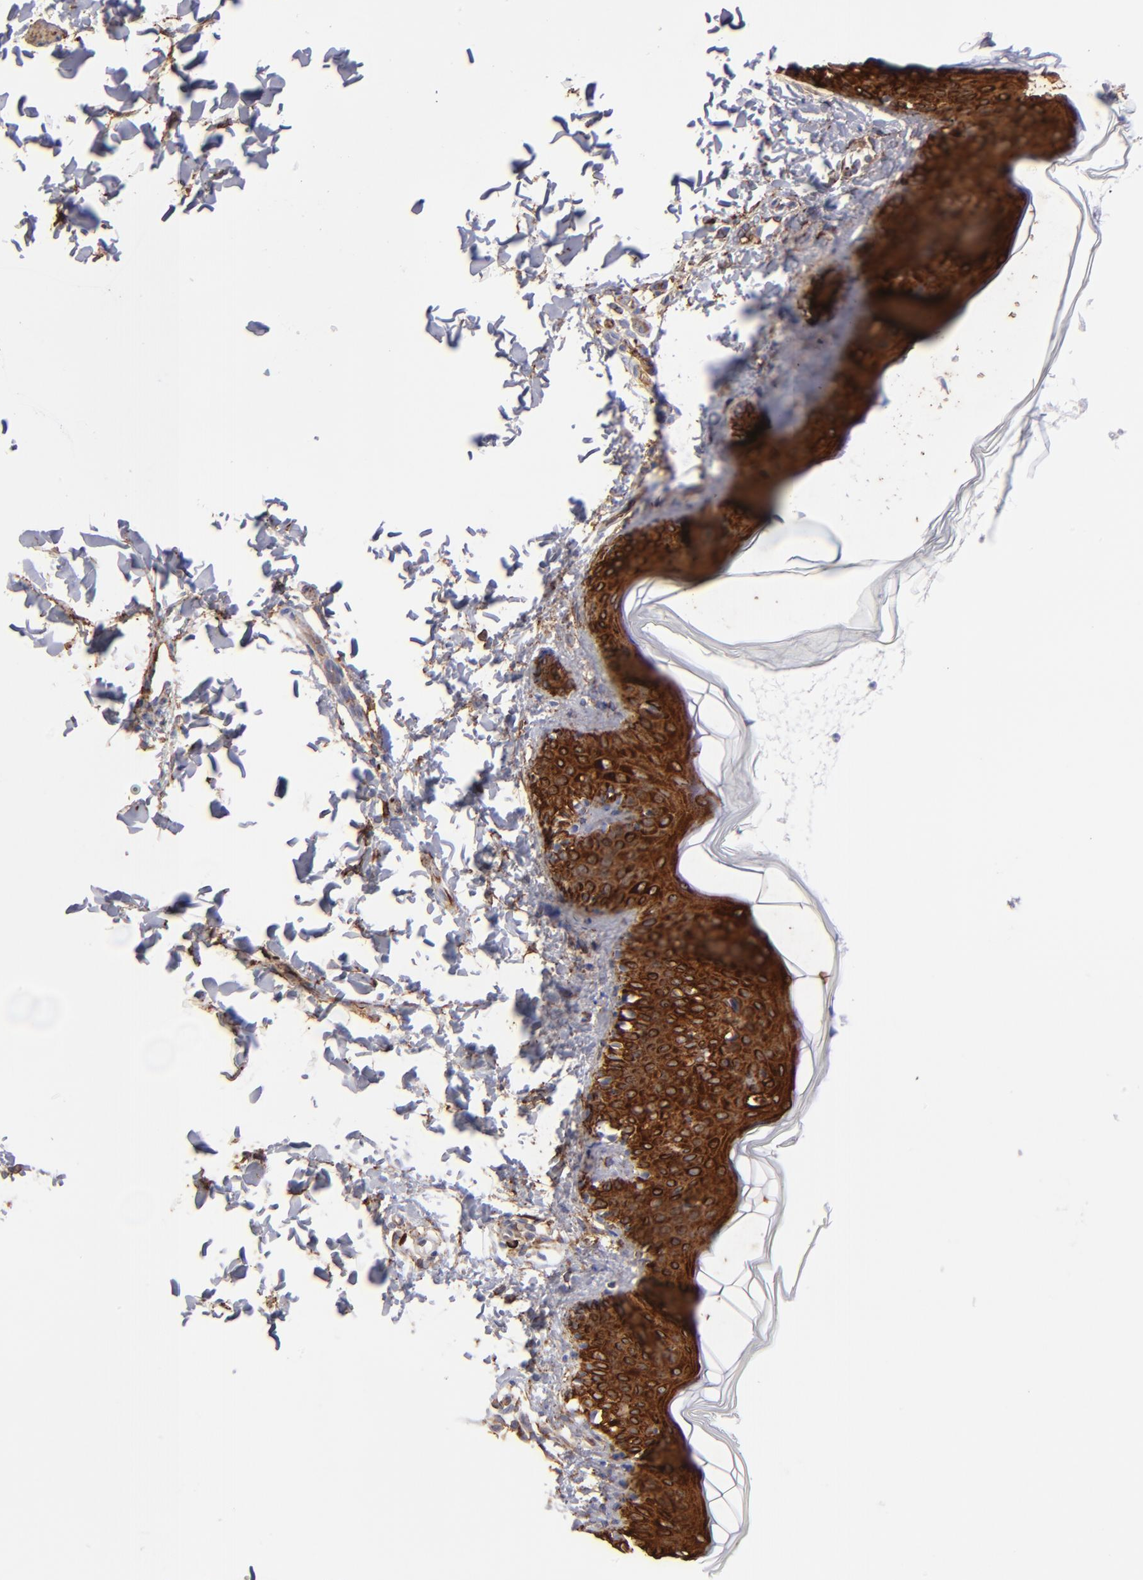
{"staining": {"intensity": "strong", "quantity": ">75%", "location": "cytoplasmic/membranous"}, "tissue": "skin", "cell_type": "Fibroblasts", "image_type": "normal", "snomed": [{"axis": "morphology", "description": "Normal tissue, NOS"}, {"axis": "topography", "description": "Skin"}], "caption": "Protein positivity by immunohistochemistry (IHC) shows strong cytoplasmic/membranous staining in about >75% of fibroblasts in benign skin.", "gene": "AHNAK2", "patient": {"sex": "female", "age": 4}}